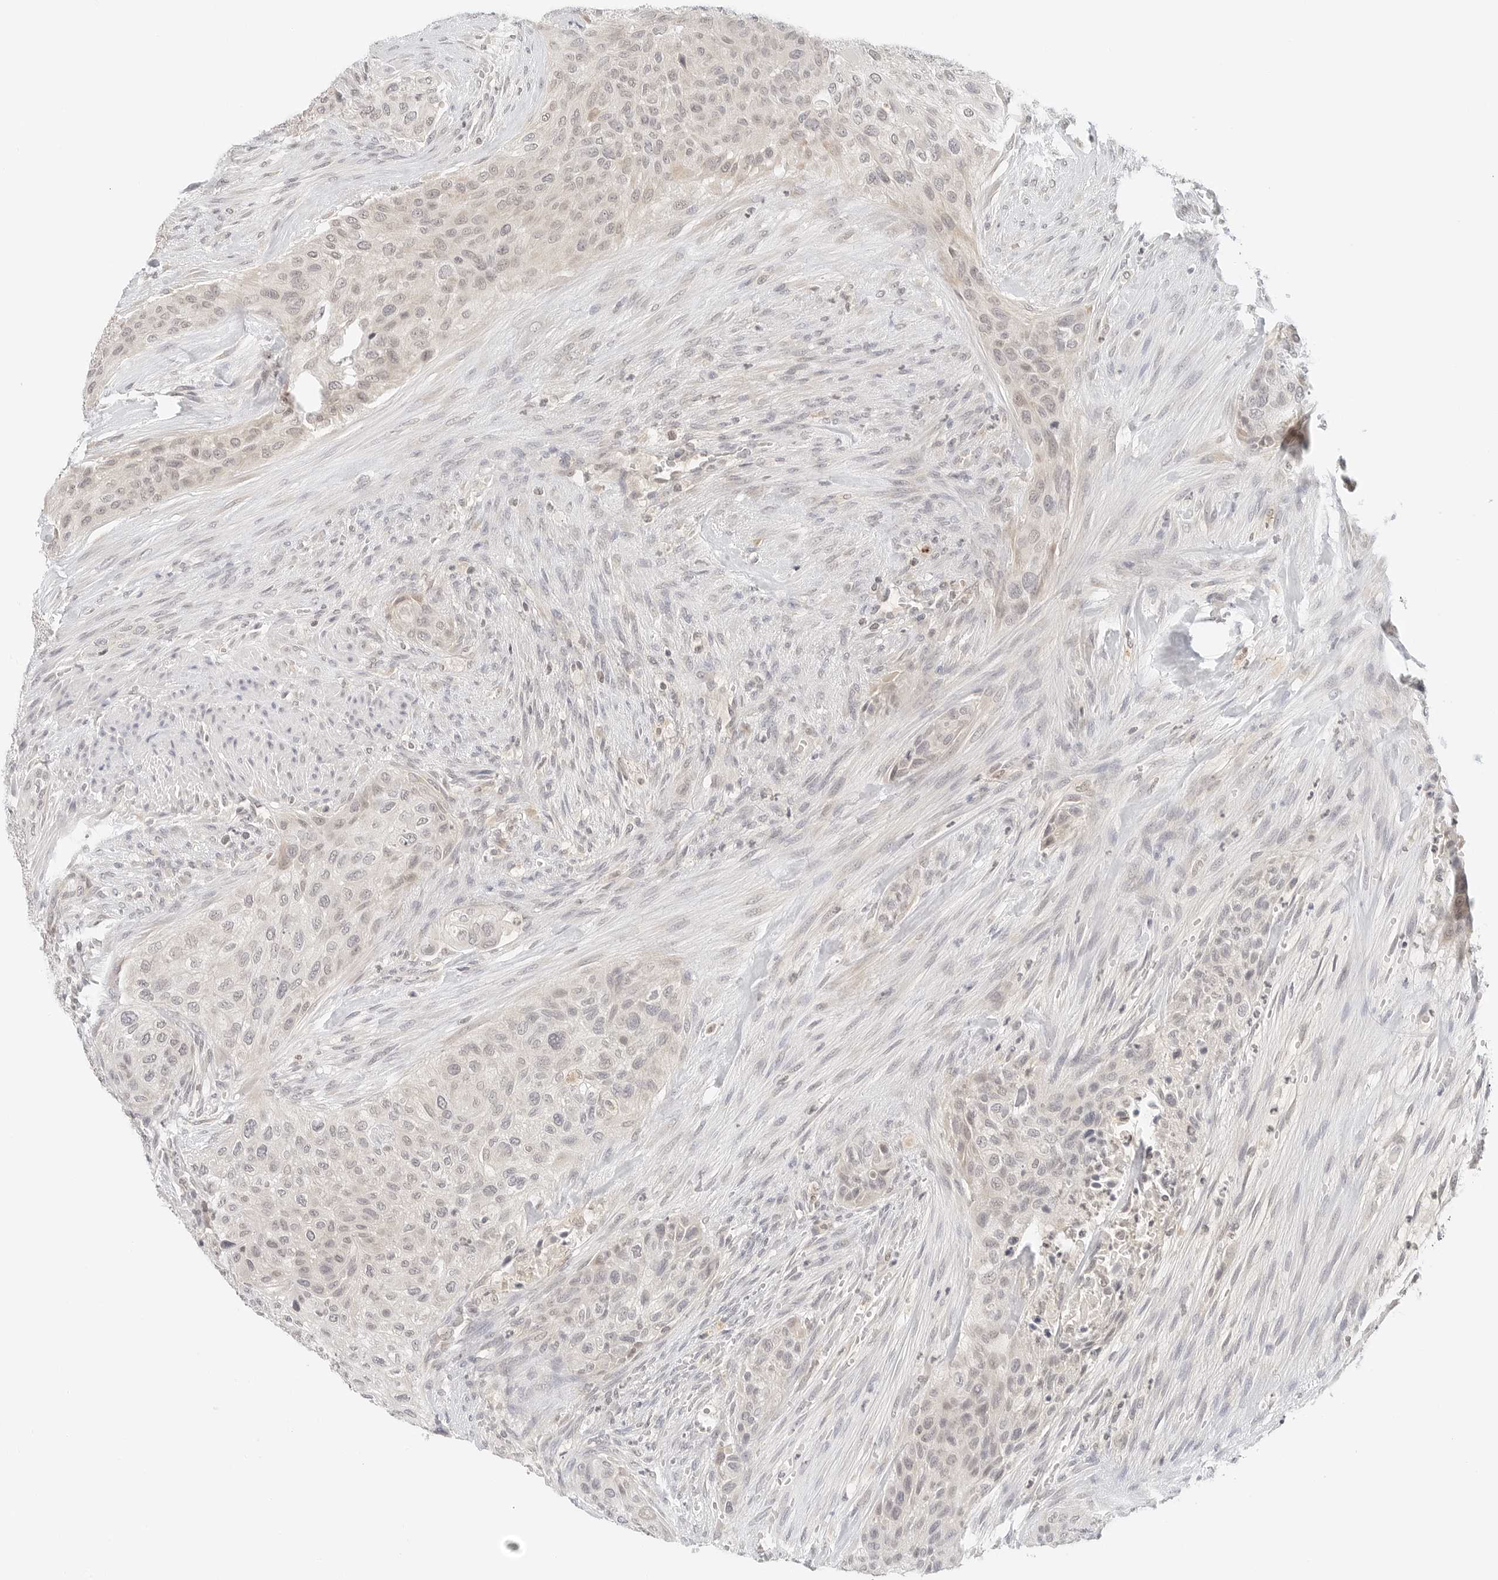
{"staining": {"intensity": "negative", "quantity": "none", "location": "none"}, "tissue": "urothelial cancer", "cell_type": "Tumor cells", "image_type": "cancer", "snomed": [{"axis": "morphology", "description": "Urothelial carcinoma, High grade"}, {"axis": "topography", "description": "Urinary bladder"}], "caption": "Immunohistochemistry (IHC) histopathology image of urothelial cancer stained for a protein (brown), which reveals no expression in tumor cells.", "gene": "NEO1", "patient": {"sex": "male", "age": 35}}